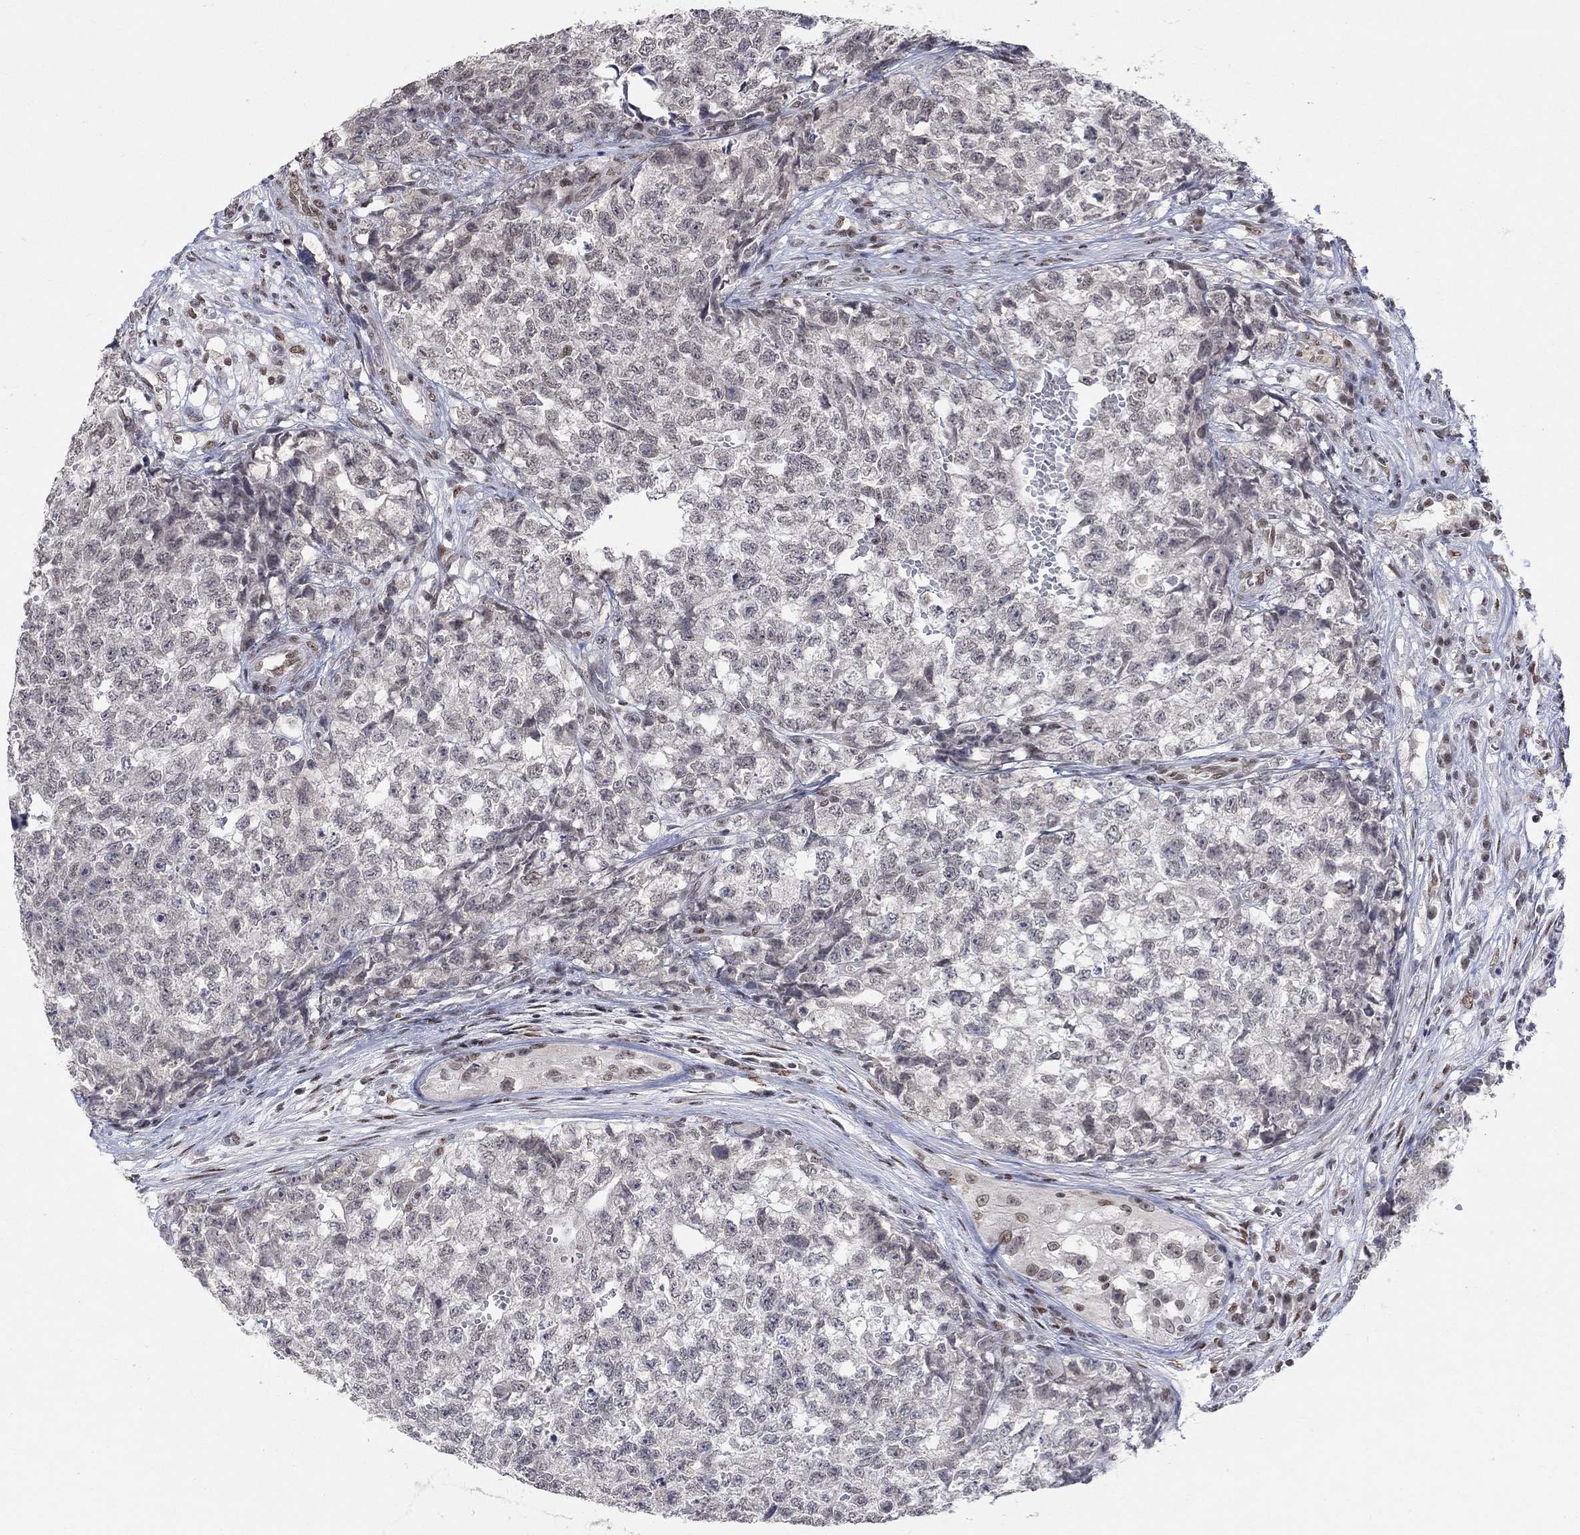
{"staining": {"intensity": "negative", "quantity": "none", "location": "none"}, "tissue": "testis cancer", "cell_type": "Tumor cells", "image_type": "cancer", "snomed": [{"axis": "morphology", "description": "Seminoma, NOS"}, {"axis": "morphology", "description": "Carcinoma, Embryonal, NOS"}, {"axis": "topography", "description": "Testis"}], "caption": "Immunohistochemistry micrograph of testis cancer stained for a protein (brown), which displays no staining in tumor cells. (DAB immunohistochemistry (IHC) visualized using brightfield microscopy, high magnification).", "gene": "KLF12", "patient": {"sex": "male", "age": 22}}